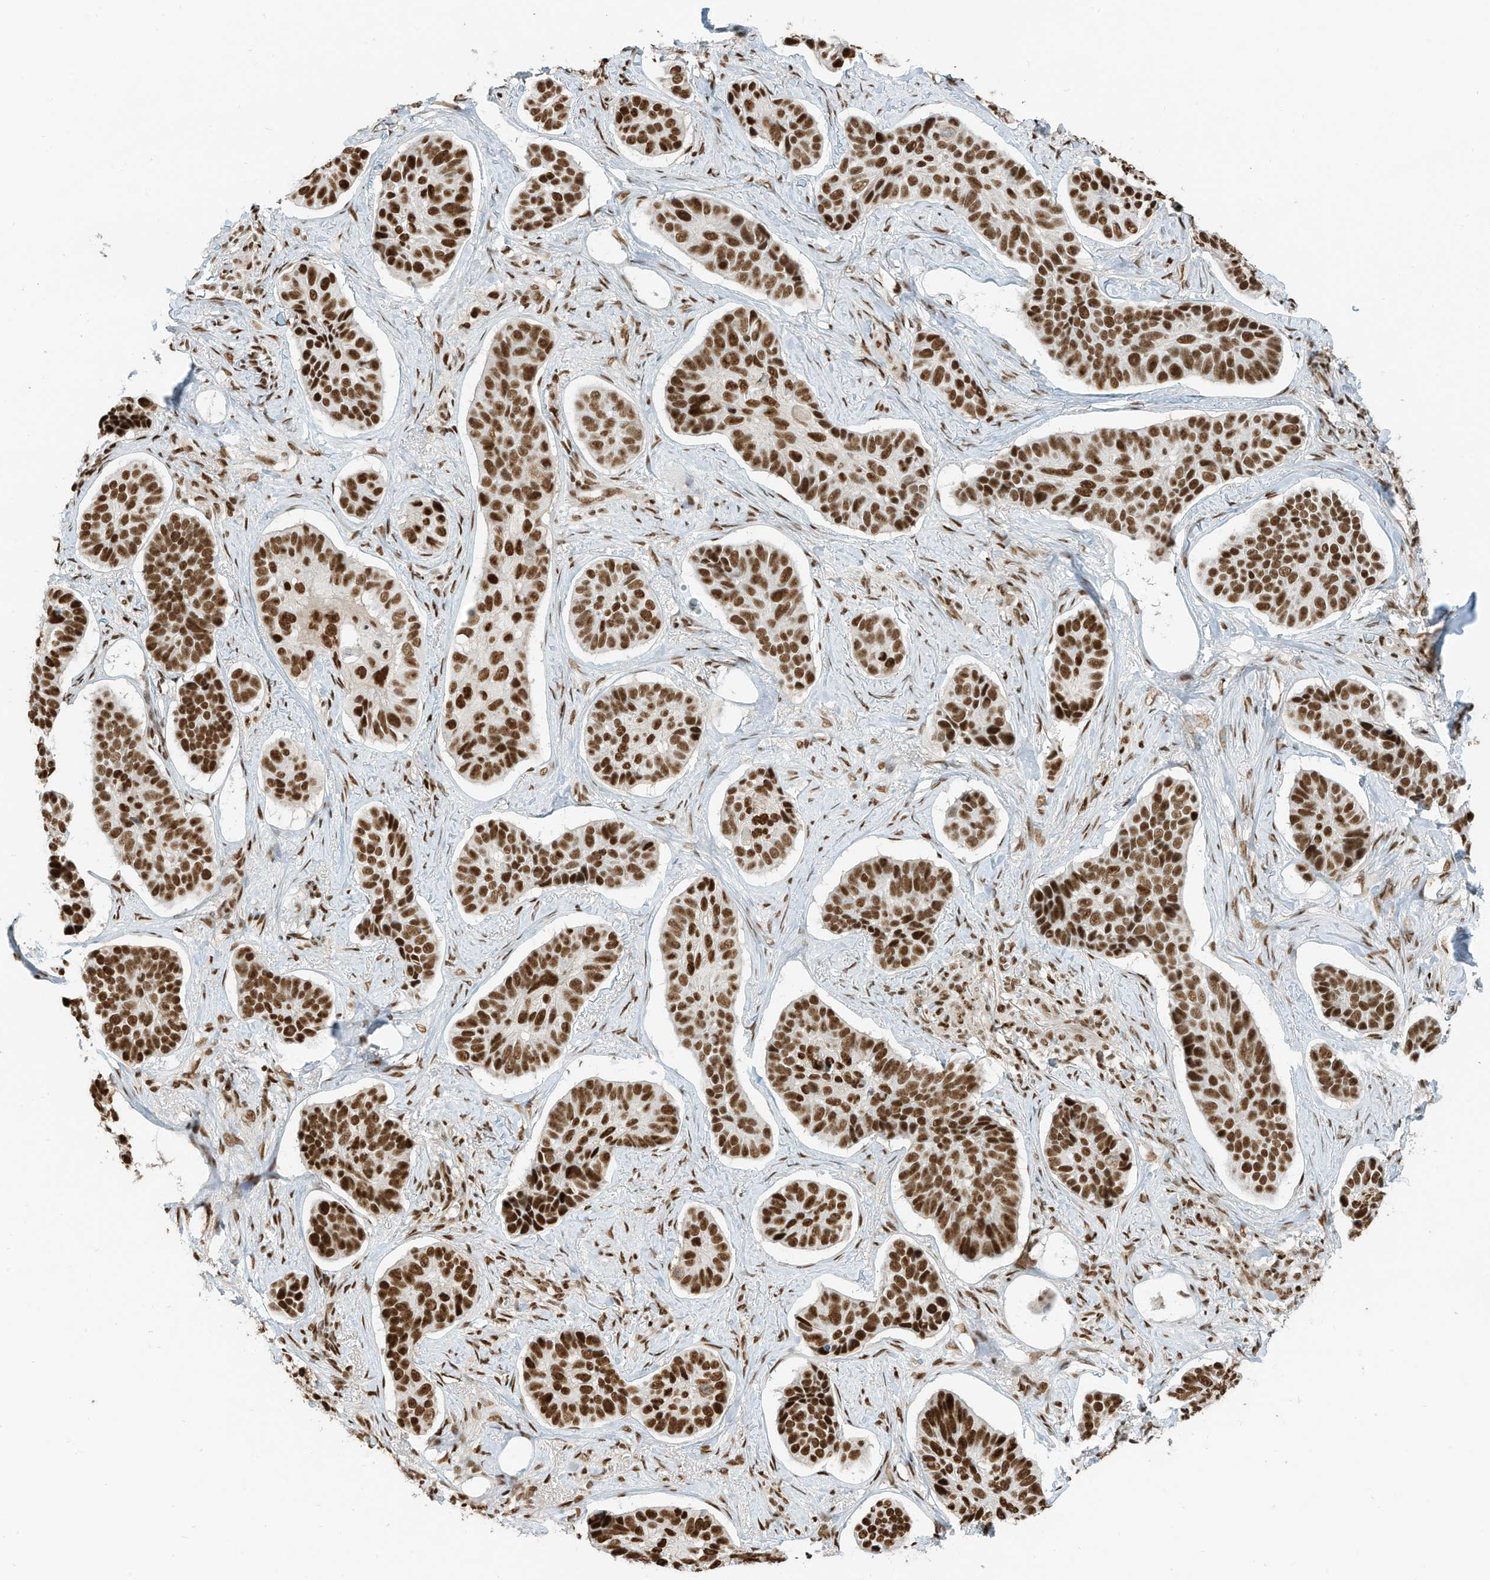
{"staining": {"intensity": "strong", "quantity": ">75%", "location": "nuclear"}, "tissue": "skin cancer", "cell_type": "Tumor cells", "image_type": "cancer", "snomed": [{"axis": "morphology", "description": "Basal cell carcinoma"}, {"axis": "topography", "description": "Skin"}], "caption": "Skin cancer (basal cell carcinoma) was stained to show a protein in brown. There is high levels of strong nuclear expression in about >75% of tumor cells.", "gene": "SAMD15", "patient": {"sex": "male", "age": 62}}